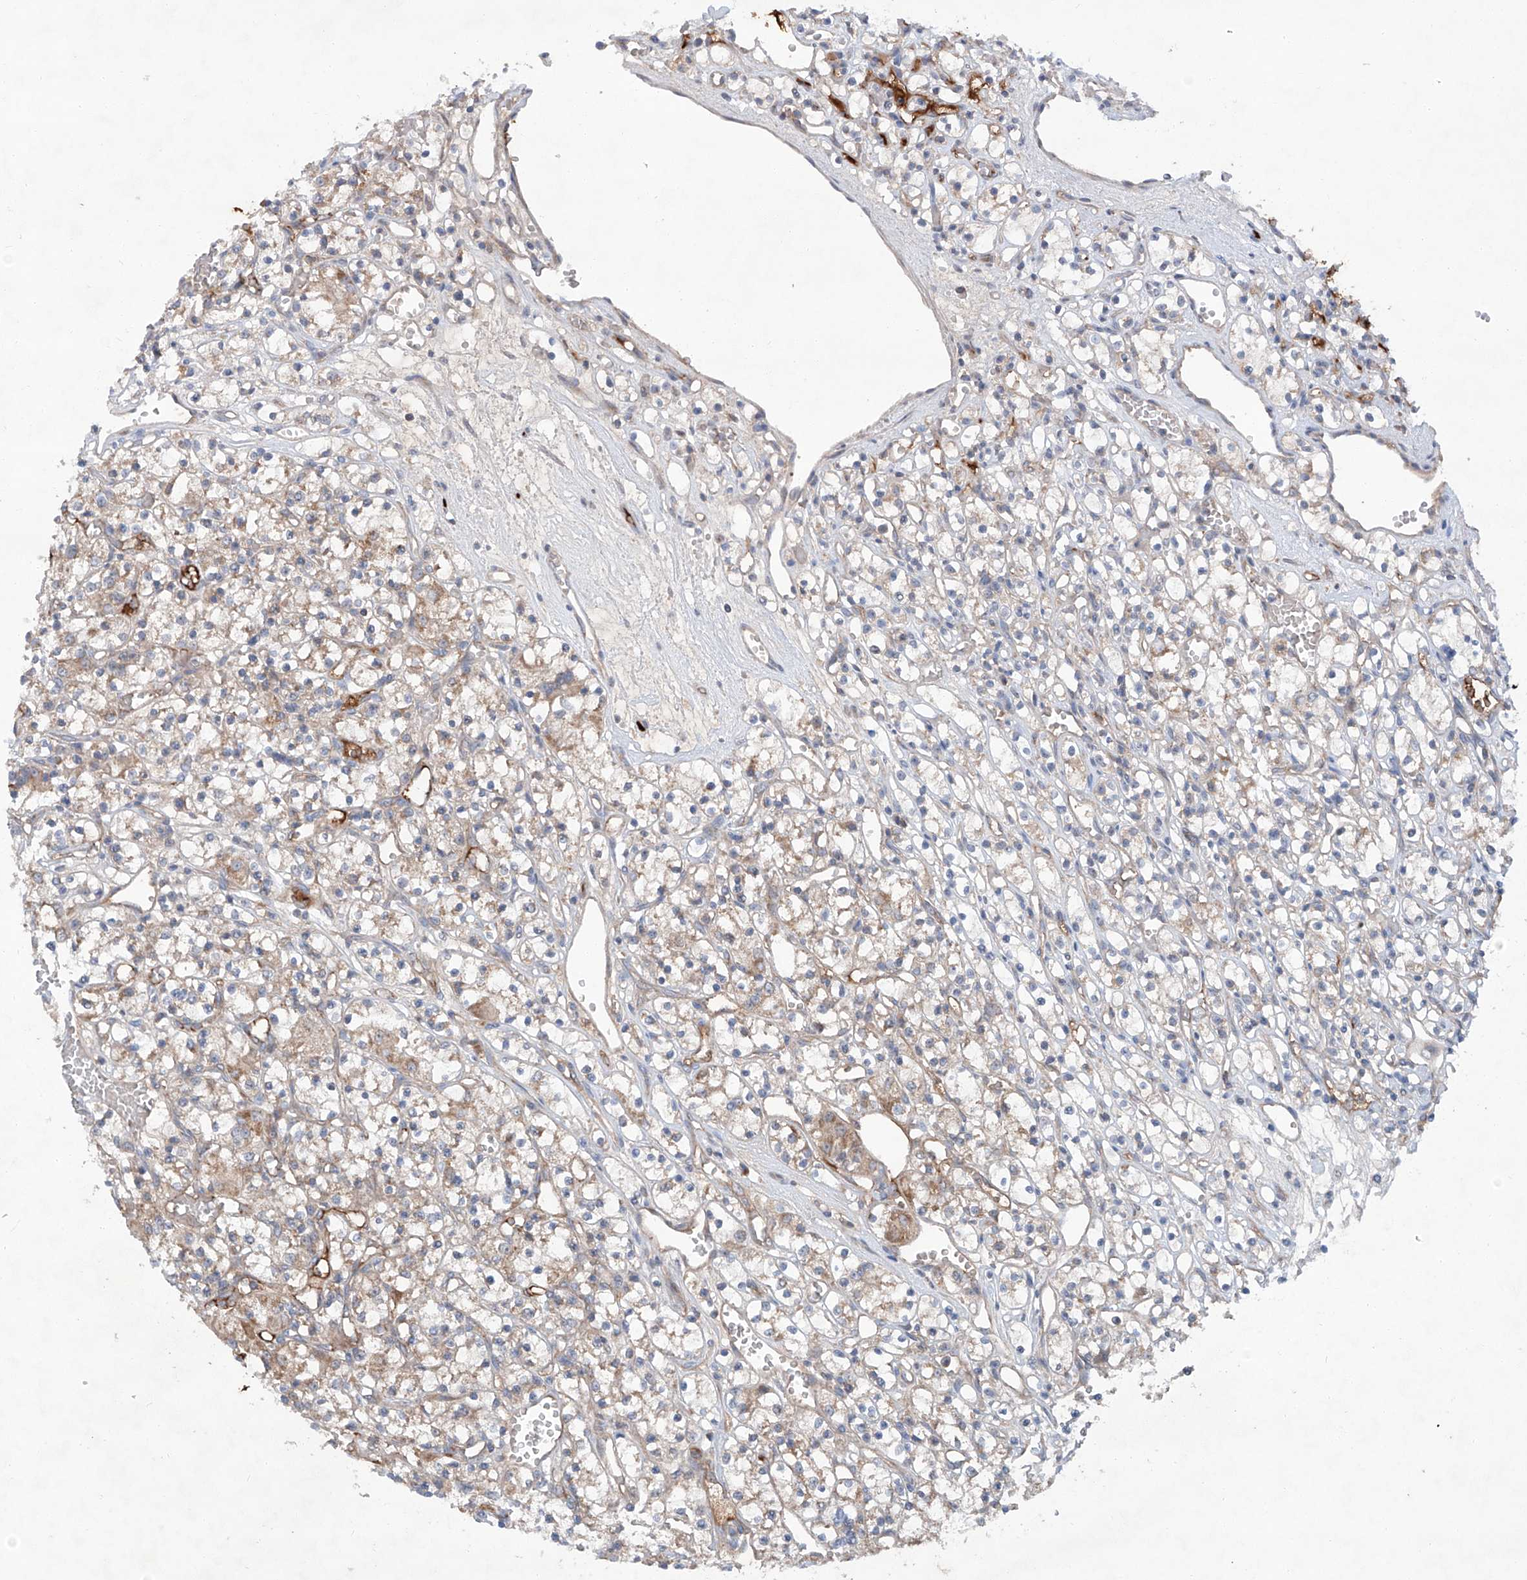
{"staining": {"intensity": "weak", "quantity": "25%-75%", "location": "cytoplasmic/membranous"}, "tissue": "renal cancer", "cell_type": "Tumor cells", "image_type": "cancer", "snomed": [{"axis": "morphology", "description": "Adenocarcinoma, NOS"}, {"axis": "topography", "description": "Kidney"}], "caption": "Tumor cells exhibit low levels of weak cytoplasmic/membranous positivity in about 25%-75% of cells in adenocarcinoma (renal).", "gene": "SIX4", "patient": {"sex": "female", "age": 59}}